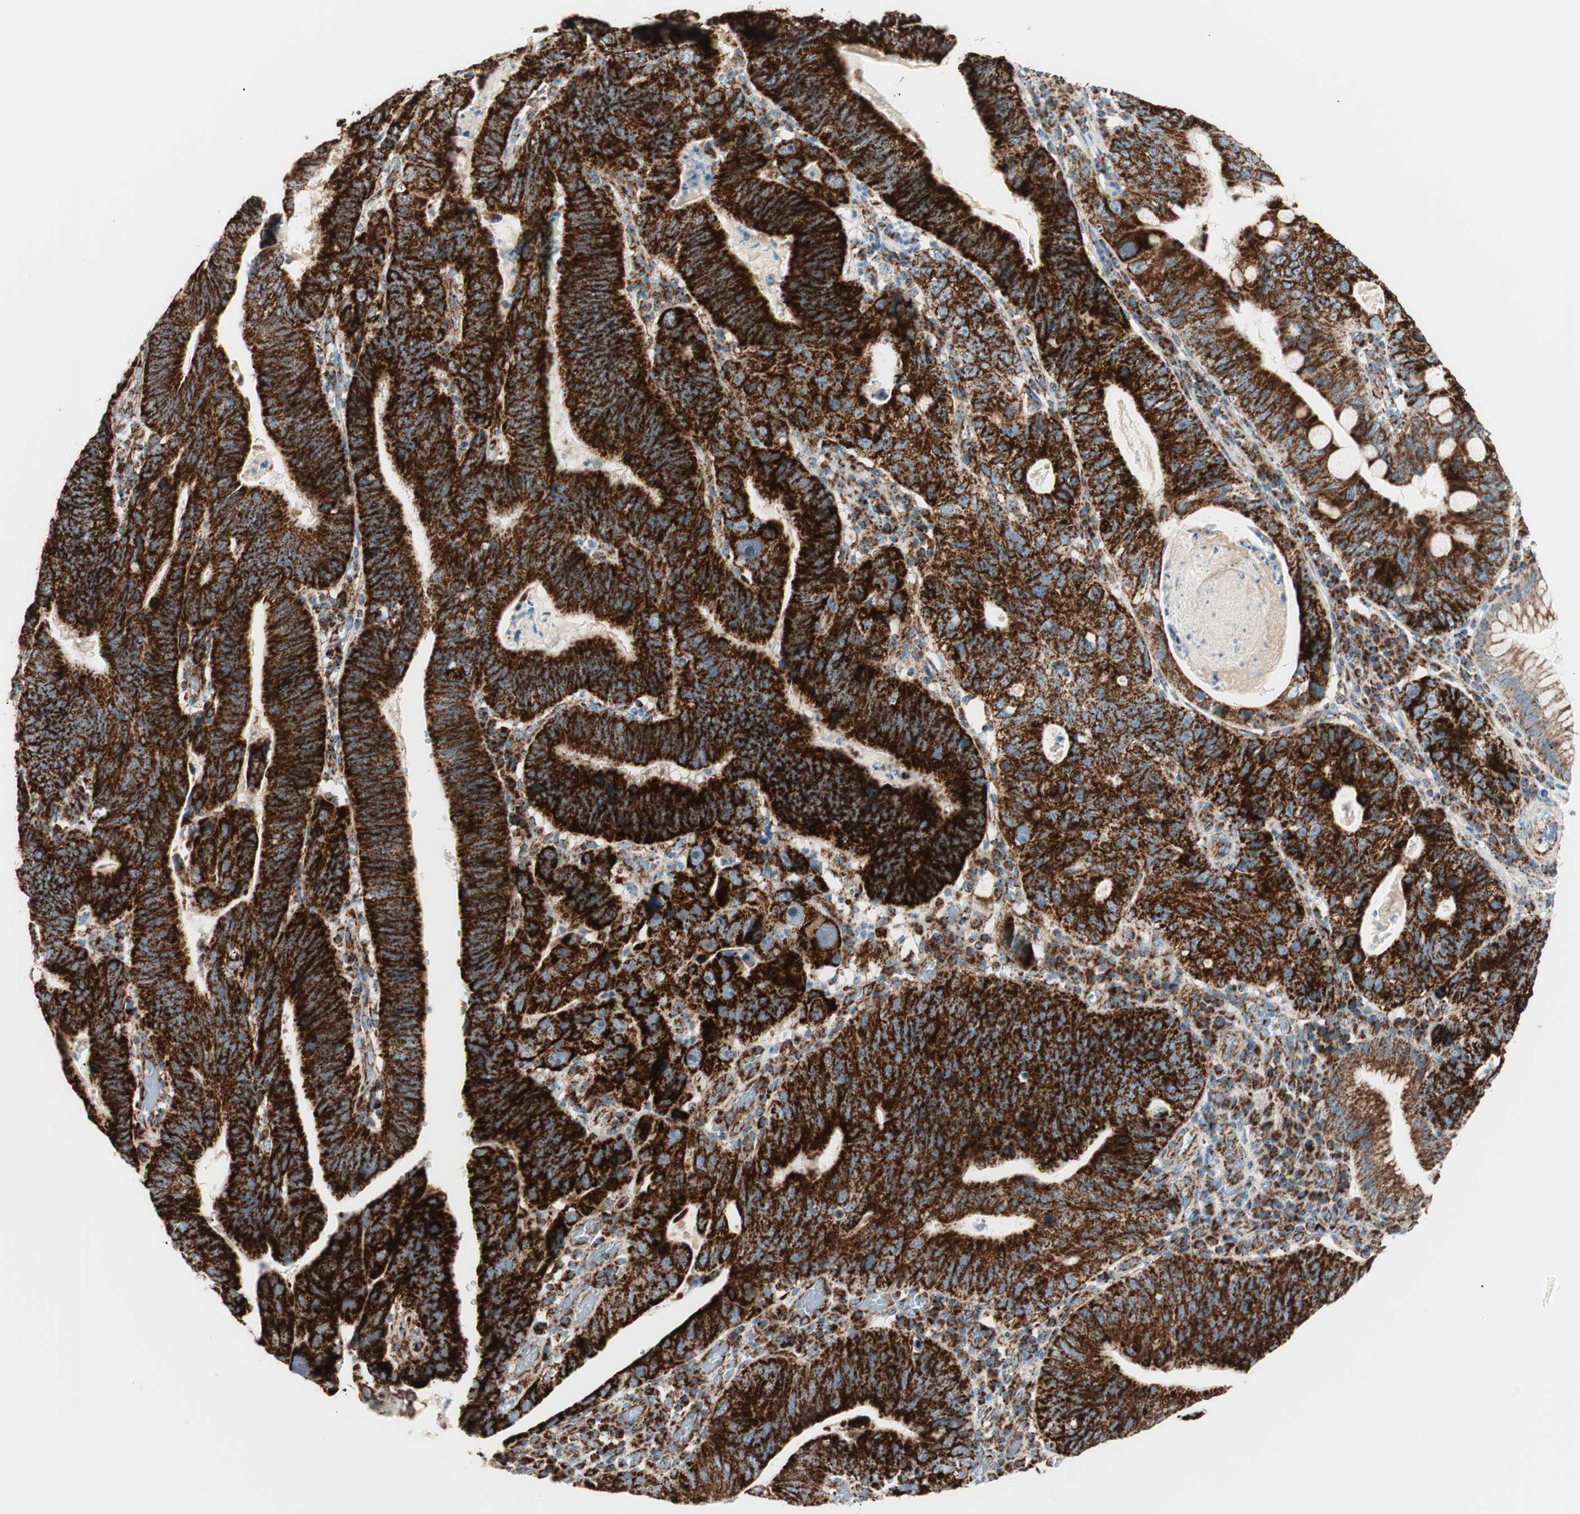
{"staining": {"intensity": "strong", "quantity": ">75%", "location": "cytoplasmic/membranous"}, "tissue": "stomach cancer", "cell_type": "Tumor cells", "image_type": "cancer", "snomed": [{"axis": "morphology", "description": "Adenocarcinoma, NOS"}, {"axis": "topography", "description": "Stomach"}], "caption": "IHC (DAB (3,3'-diaminobenzidine)) staining of stomach adenocarcinoma shows strong cytoplasmic/membranous protein expression in about >75% of tumor cells. The protein of interest is shown in brown color, while the nuclei are stained blue.", "gene": "TOMM20", "patient": {"sex": "male", "age": 59}}